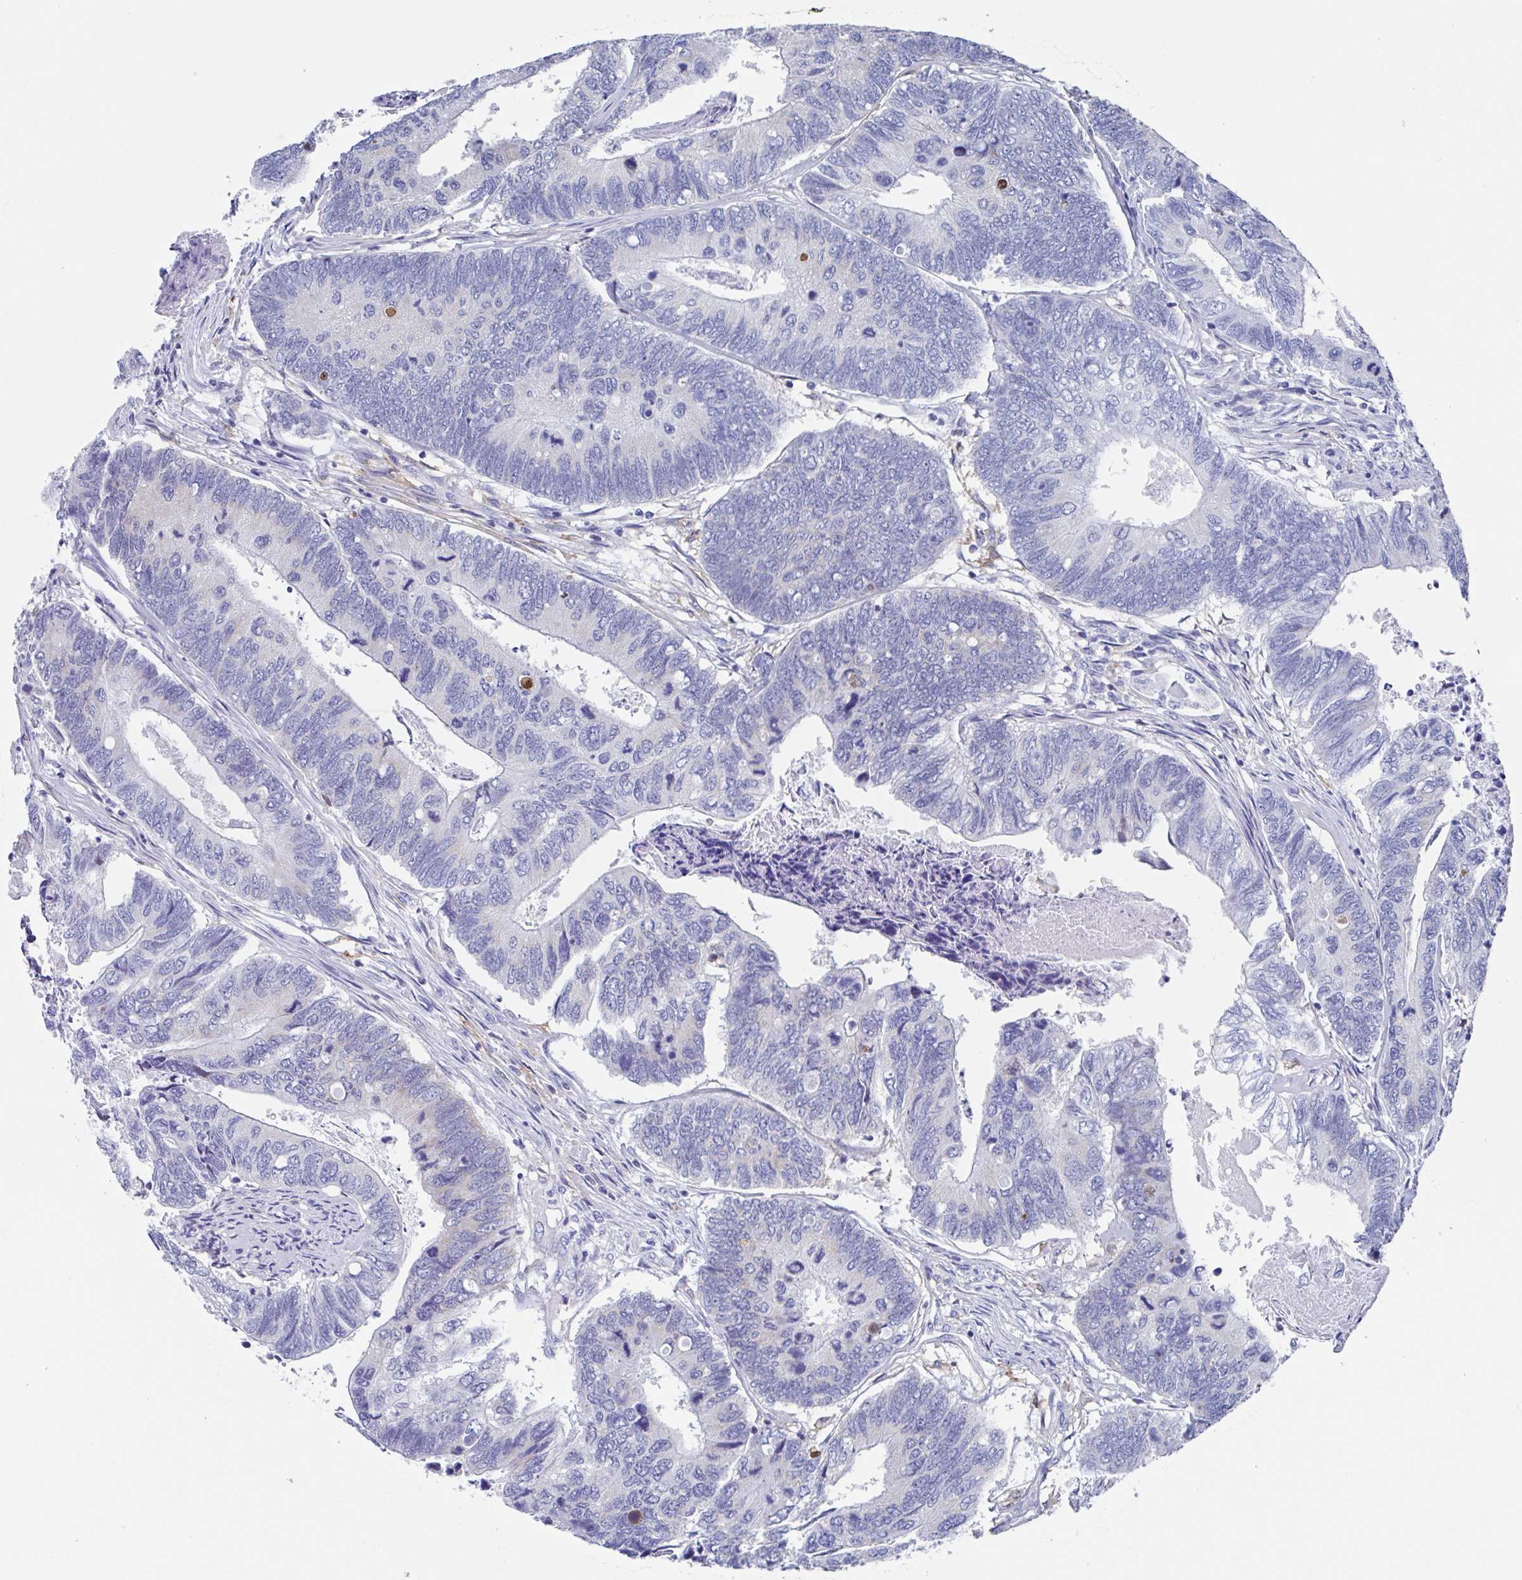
{"staining": {"intensity": "negative", "quantity": "none", "location": "none"}, "tissue": "colorectal cancer", "cell_type": "Tumor cells", "image_type": "cancer", "snomed": [{"axis": "morphology", "description": "Adenocarcinoma, NOS"}, {"axis": "topography", "description": "Colon"}], "caption": "IHC of human adenocarcinoma (colorectal) displays no positivity in tumor cells.", "gene": "FCGR3A", "patient": {"sex": "female", "age": 67}}